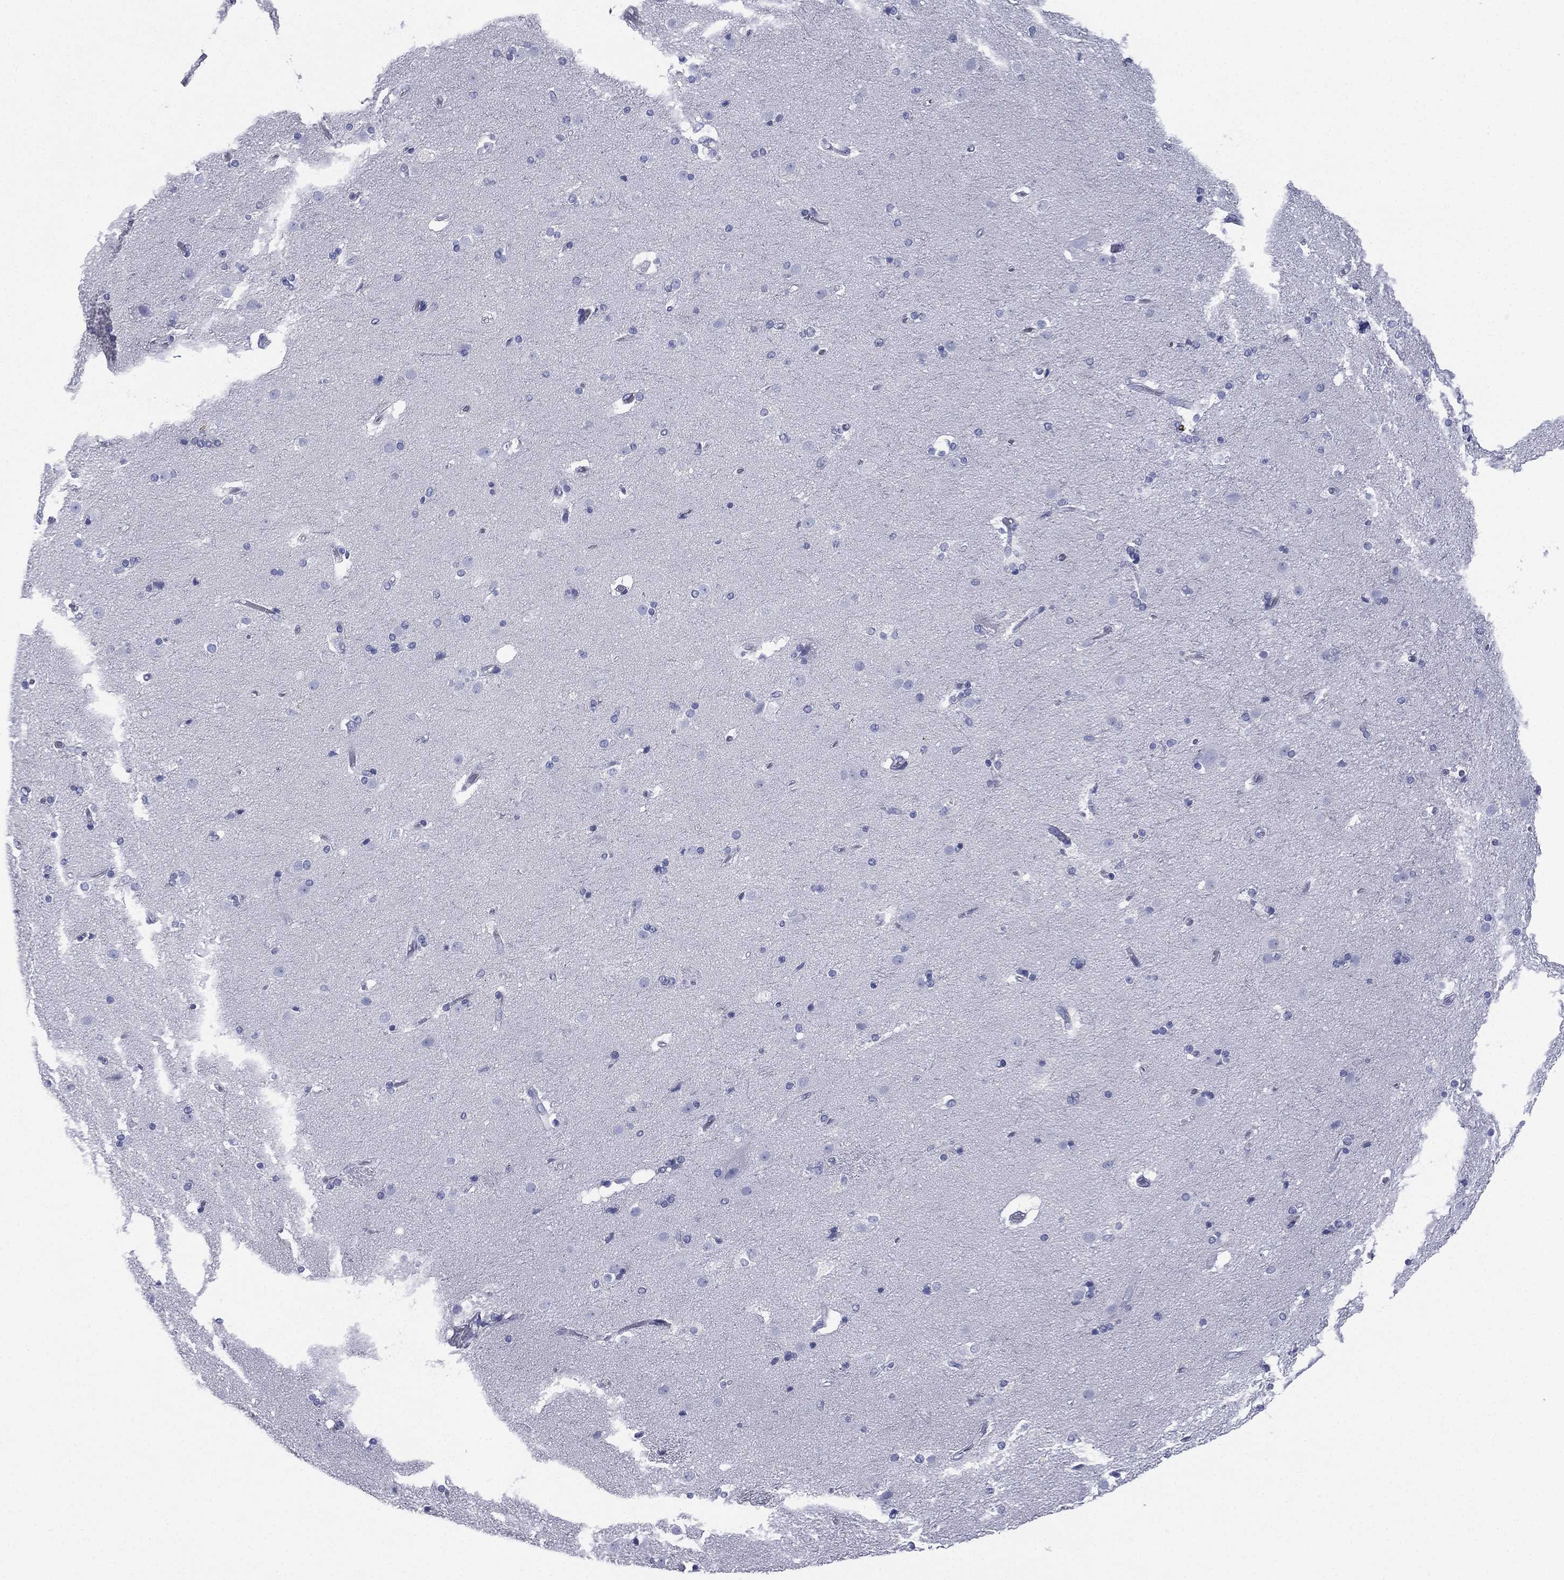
{"staining": {"intensity": "negative", "quantity": "none", "location": "none"}, "tissue": "caudate", "cell_type": "Glial cells", "image_type": "normal", "snomed": [{"axis": "morphology", "description": "Normal tissue, NOS"}, {"axis": "topography", "description": "Lateral ventricle wall"}], "caption": "Immunohistochemistry (IHC) of benign caudate reveals no expression in glial cells. Brightfield microscopy of immunohistochemistry stained with DAB (3,3'-diaminobenzidine) (brown) and hematoxylin (blue), captured at high magnification.", "gene": "FCER2", "patient": {"sex": "male", "age": 54}}